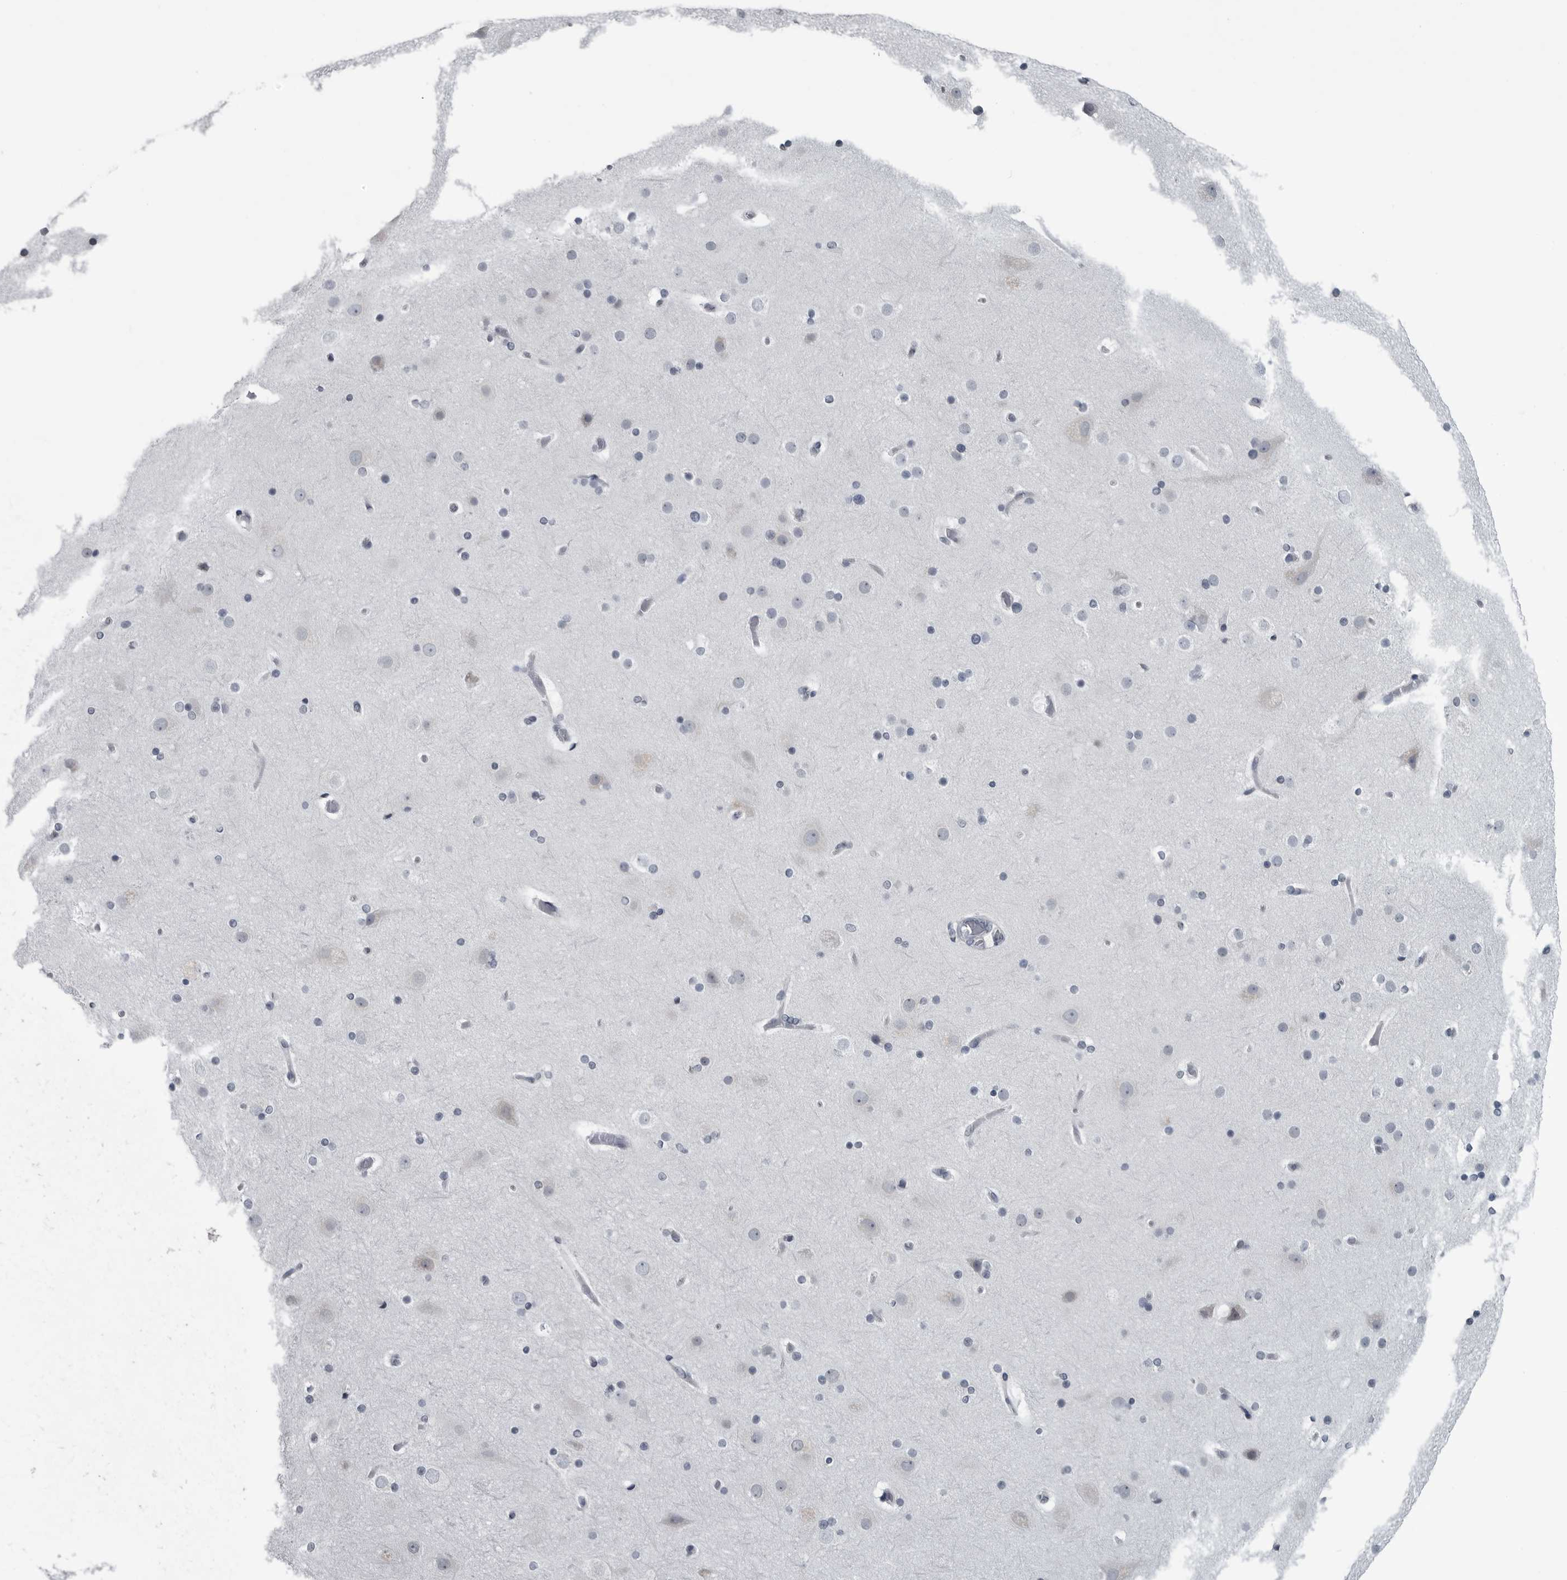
{"staining": {"intensity": "negative", "quantity": "none", "location": "none"}, "tissue": "cerebral cortex", "cell_type": "Endothelial cells", "image_type": "normal", "snomed": [{"axis": "morphology", "description": "Normal tissue, NOS"}, {"axis": "topography", "description": "Cerebral cortex"}], "caption": "Immunohistochemistry (IHC) photomicrograph of unremarkable cerebral cortex stained for a protein (brown), which exhibits no positivity in endothelial cells. (Brightfield microscopy of DAB immunohistochemistry (IHC) at high magnification).", "gene": "MYOC", "patient": {"sex": "male", "age": 57}}